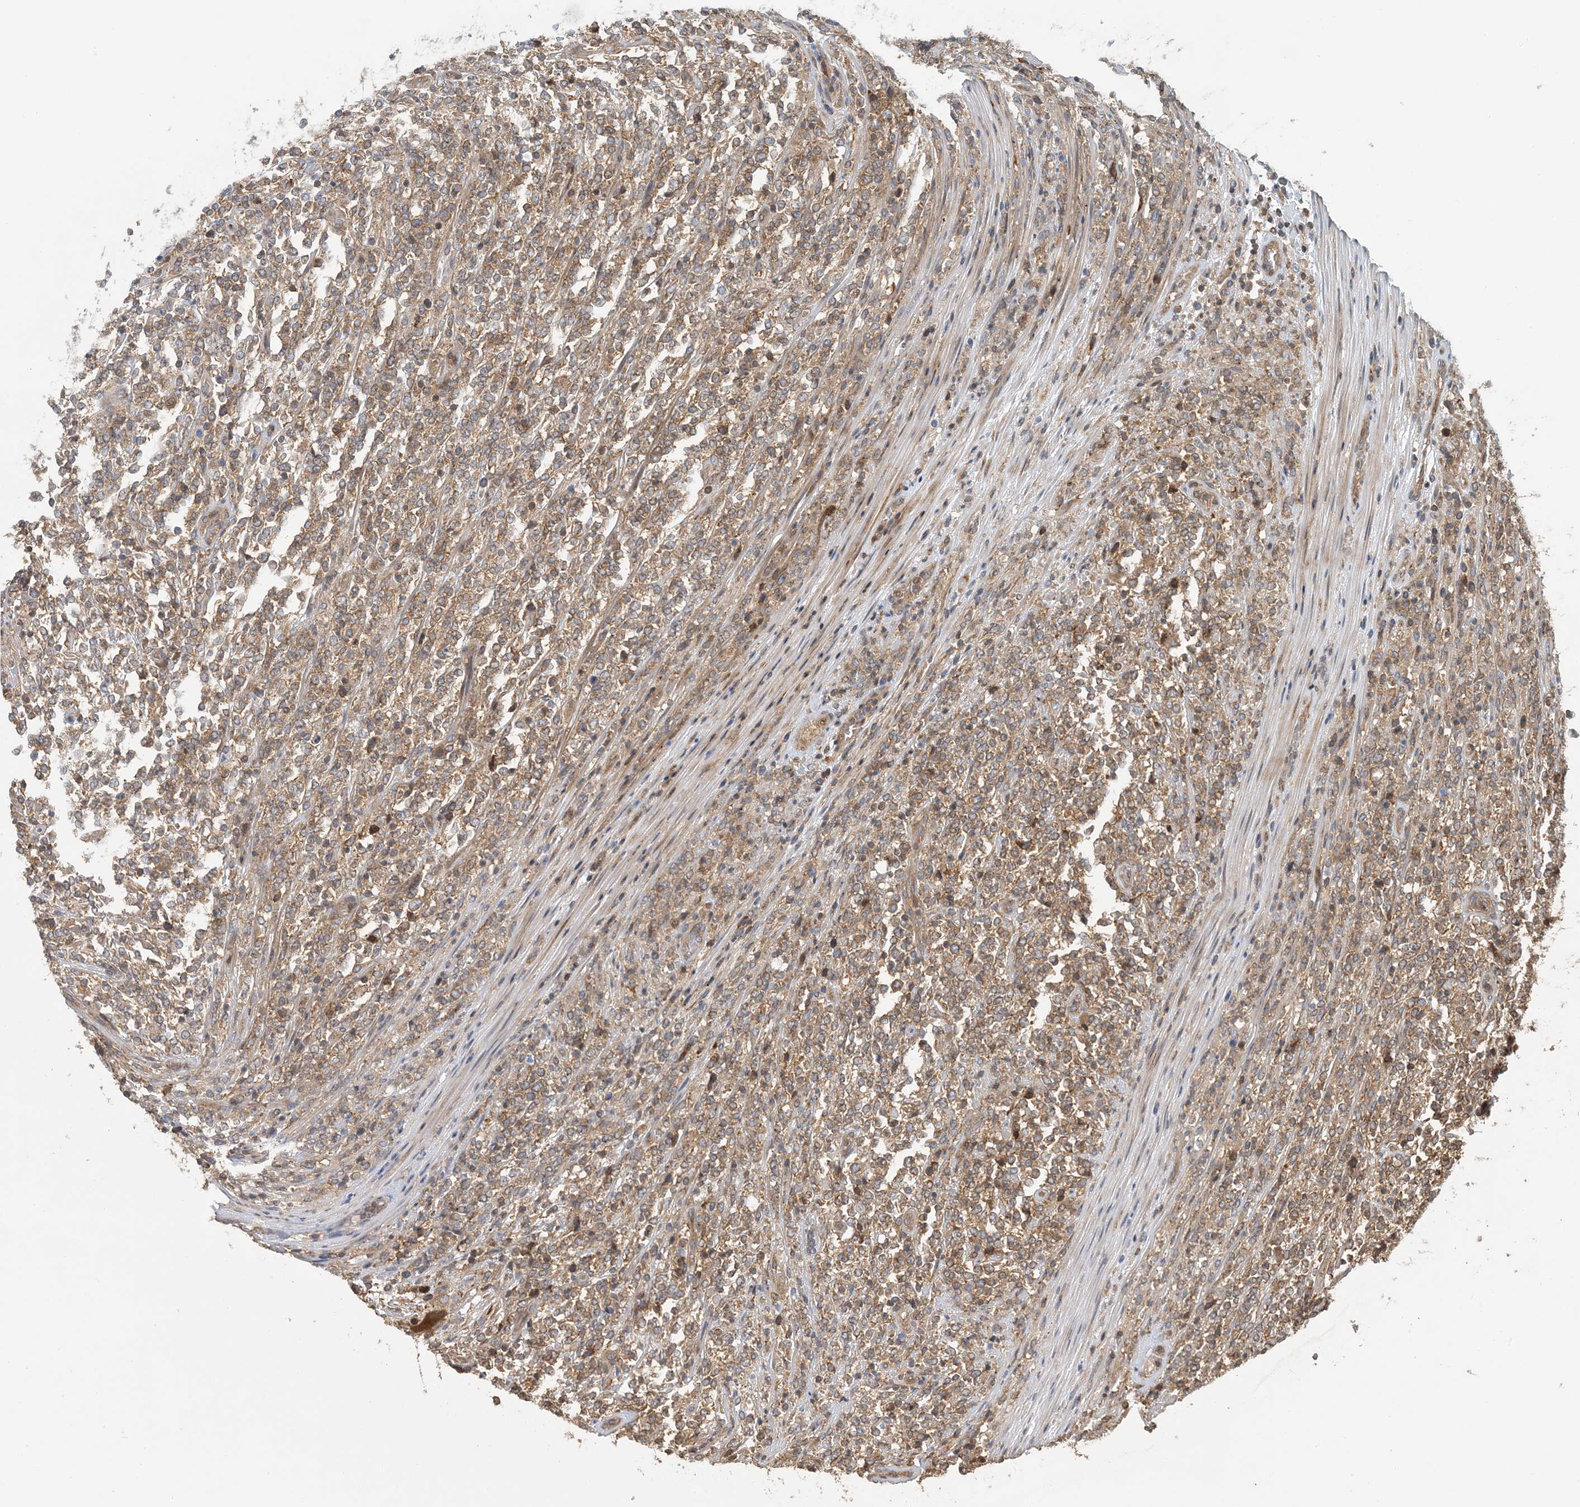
{"staining": {"intensity": "moderate", "quantity": ">75%", "location": "cytoplasmic/membranous"}, "tissue": "lymphoma", "cell_type": "Tumor cells", "image_type": "cancer", "snomed": [{"axis": "morphology", "description": "Malignant lymphoma, non-Hodgkin's type, High grade"}, {"axis": "topography", "description": "Soft tissue"}], "caption": "Moderate cytoplasmic/membranous protein staining is appreciated in approximately >75% of tumor cells in malignant lymphoma, non-Hodgkin's type (high-grade). (Stains: DAB (3,3'-diaminobenzidine) in brown, nuclei in blue, Microscopy: brightfield microscopy at high magnification).", "gene": "ATP13A2", "patient": {"sex": "male", "age": 18}}